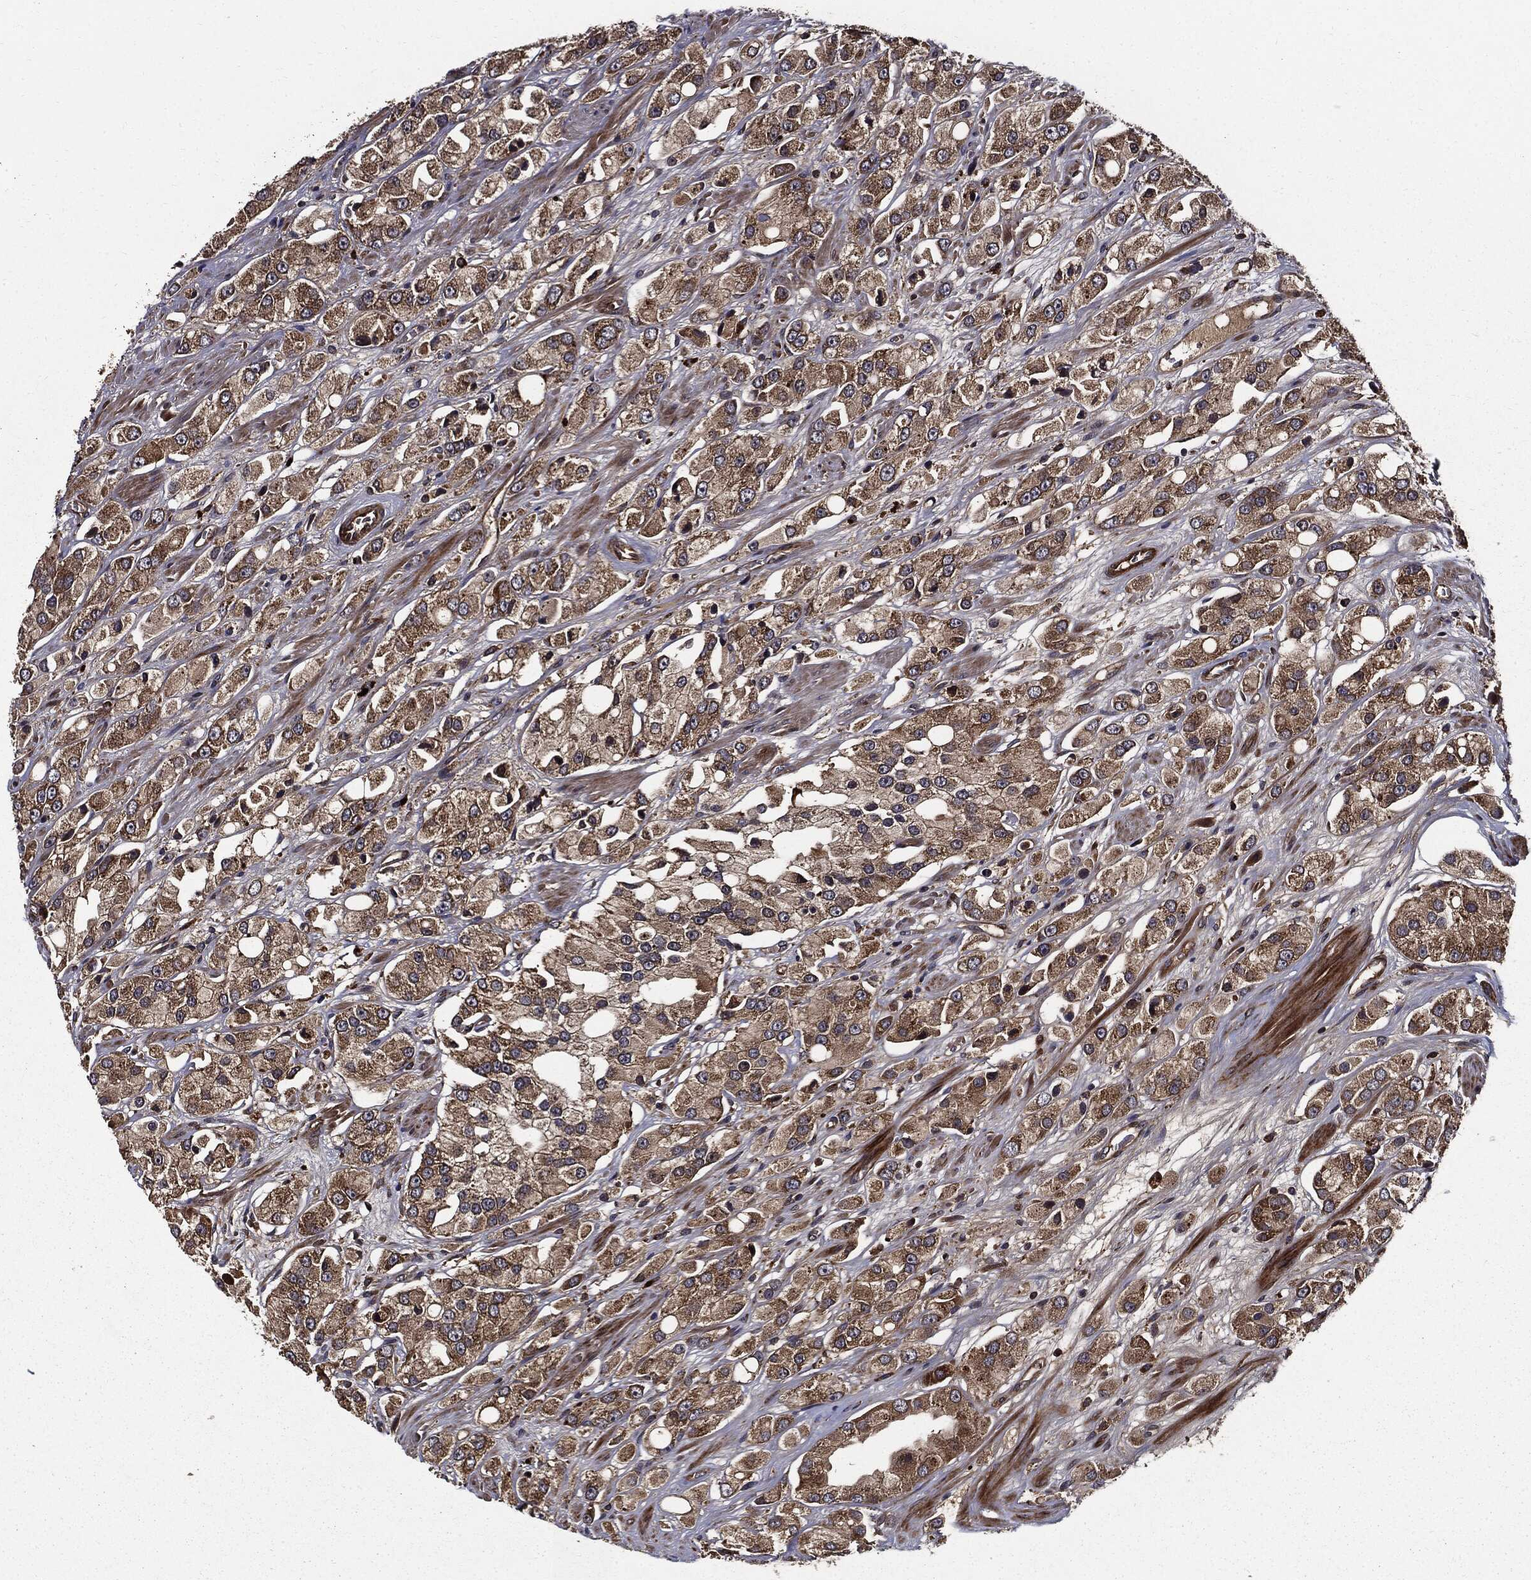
{"staining": {"intensity": "moderate", "quantity": ">75%", "location": "cytoplasmic/membranous"}, "tissue": "prostate cancer", "cell_type": "Tumor cells", "image_type": "cancer", "snomed": [{"axis": "morphology", "description": "Adenocarcinoma, NOS"}, {"axis": "topography", "description": "Prostate and seminal vesicle, NOS"}, {"axis": "topography", "description": "Prostate"}], "caption": "Prostate cancer was stained to show a protein in brown. There is medium levels of moderate cytoplasmic/membranous positivity in approximately >75% of tumor cells.", "gene": "HTT", "patient": {"sex": "male", "age": 64}}